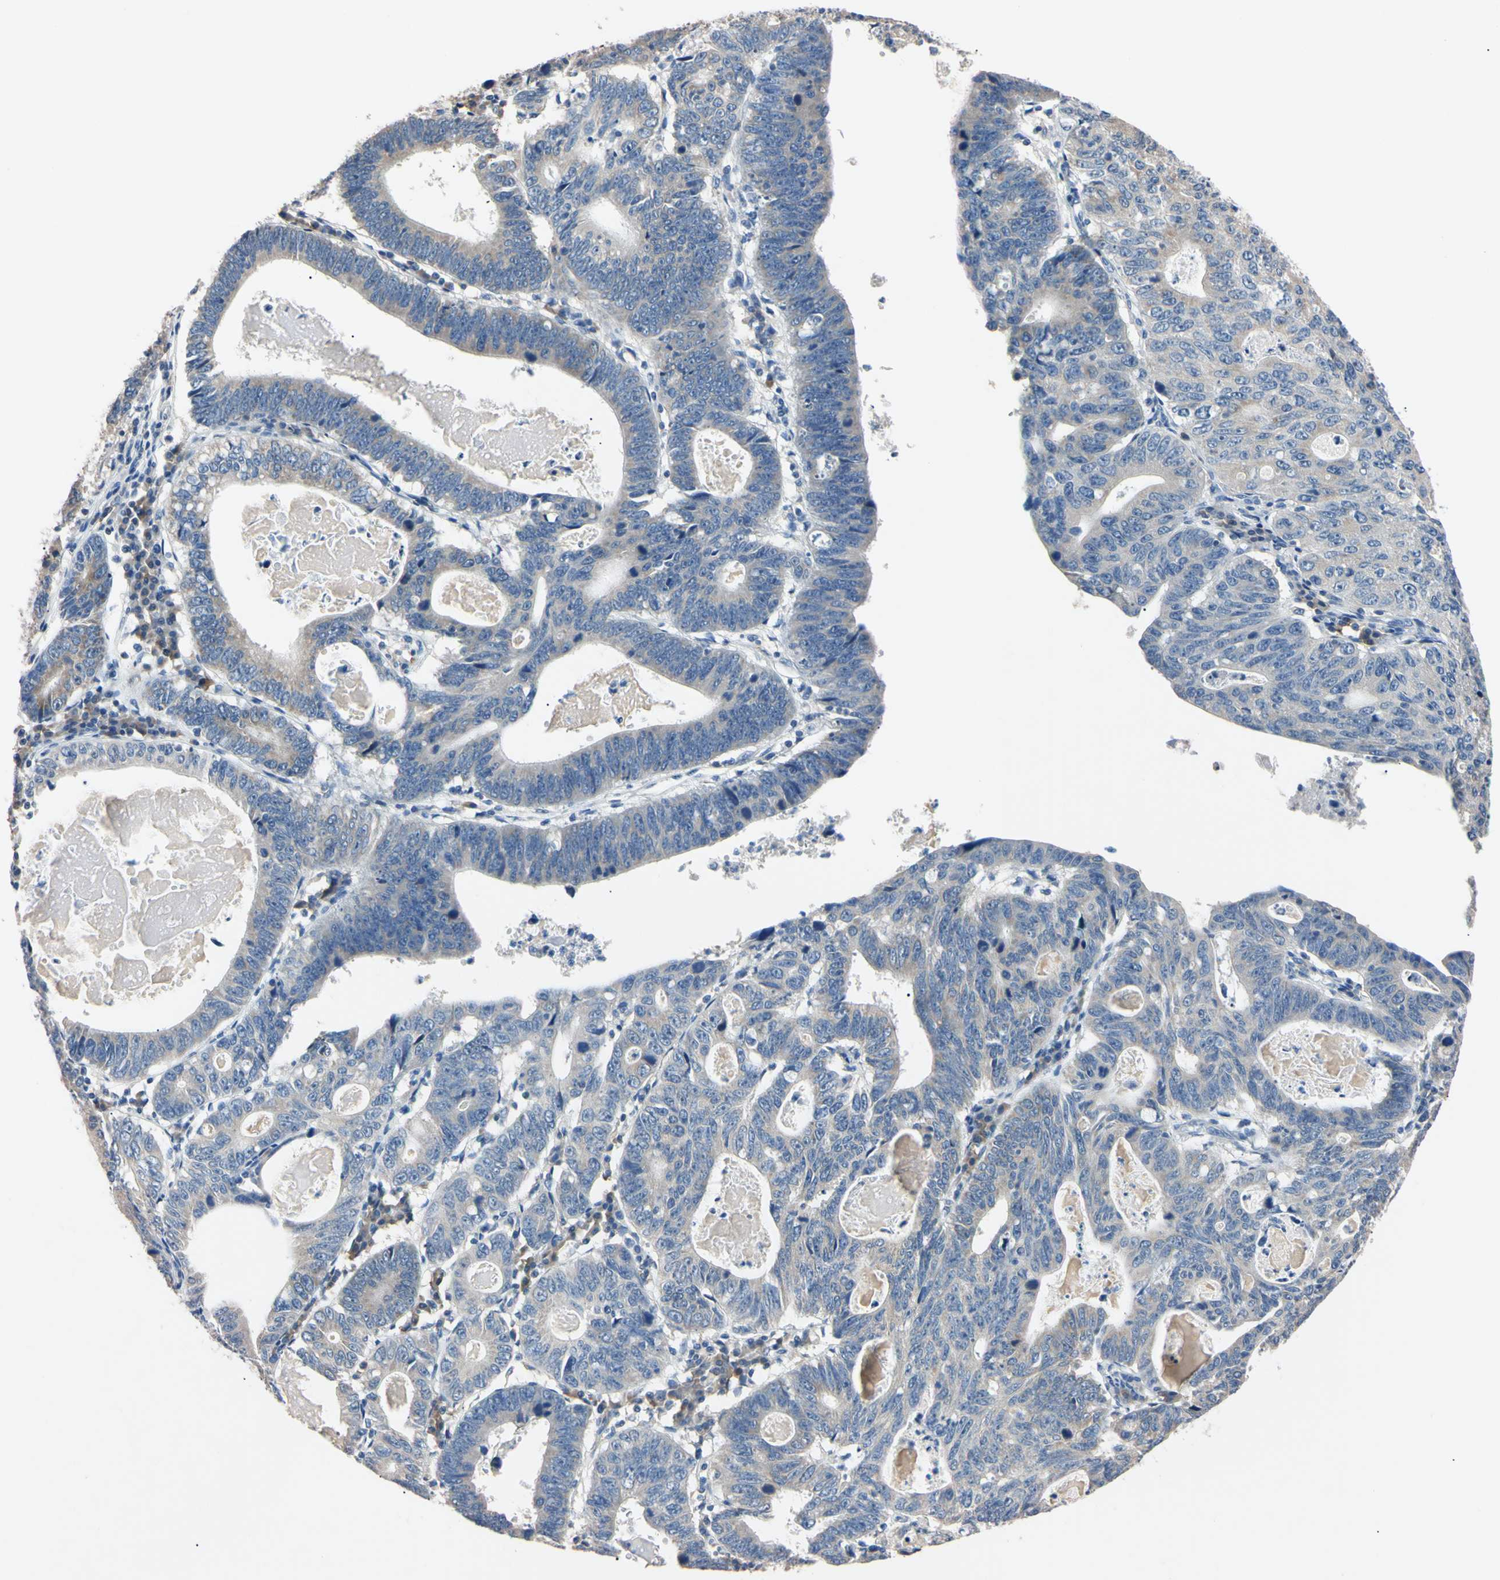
{"staining": {"intensity": "weak", "quantity": "<25%", "location": "cytoplasmic/membranous"}, "tissue": "stomach cancer", "cell_type": "Tumor cells", "image_type": "cancer", "snomed": [{"axis": "morphology", "description": "Adenocarcinoma, NOS"}, {"axis": "topography", "description": "Stomach"}], "caption": "Tumor cells show no significant protein staining in stomach cancer. (Stains: DAB (3,3'-diaminobenzidine) immunohistochemistry (IHC) with hematoxylin counter stain, Microscopy: brightfield microscopy at high magnification).", "gene": "PNKD", "patient": {"sex": "male", "age": 59}}